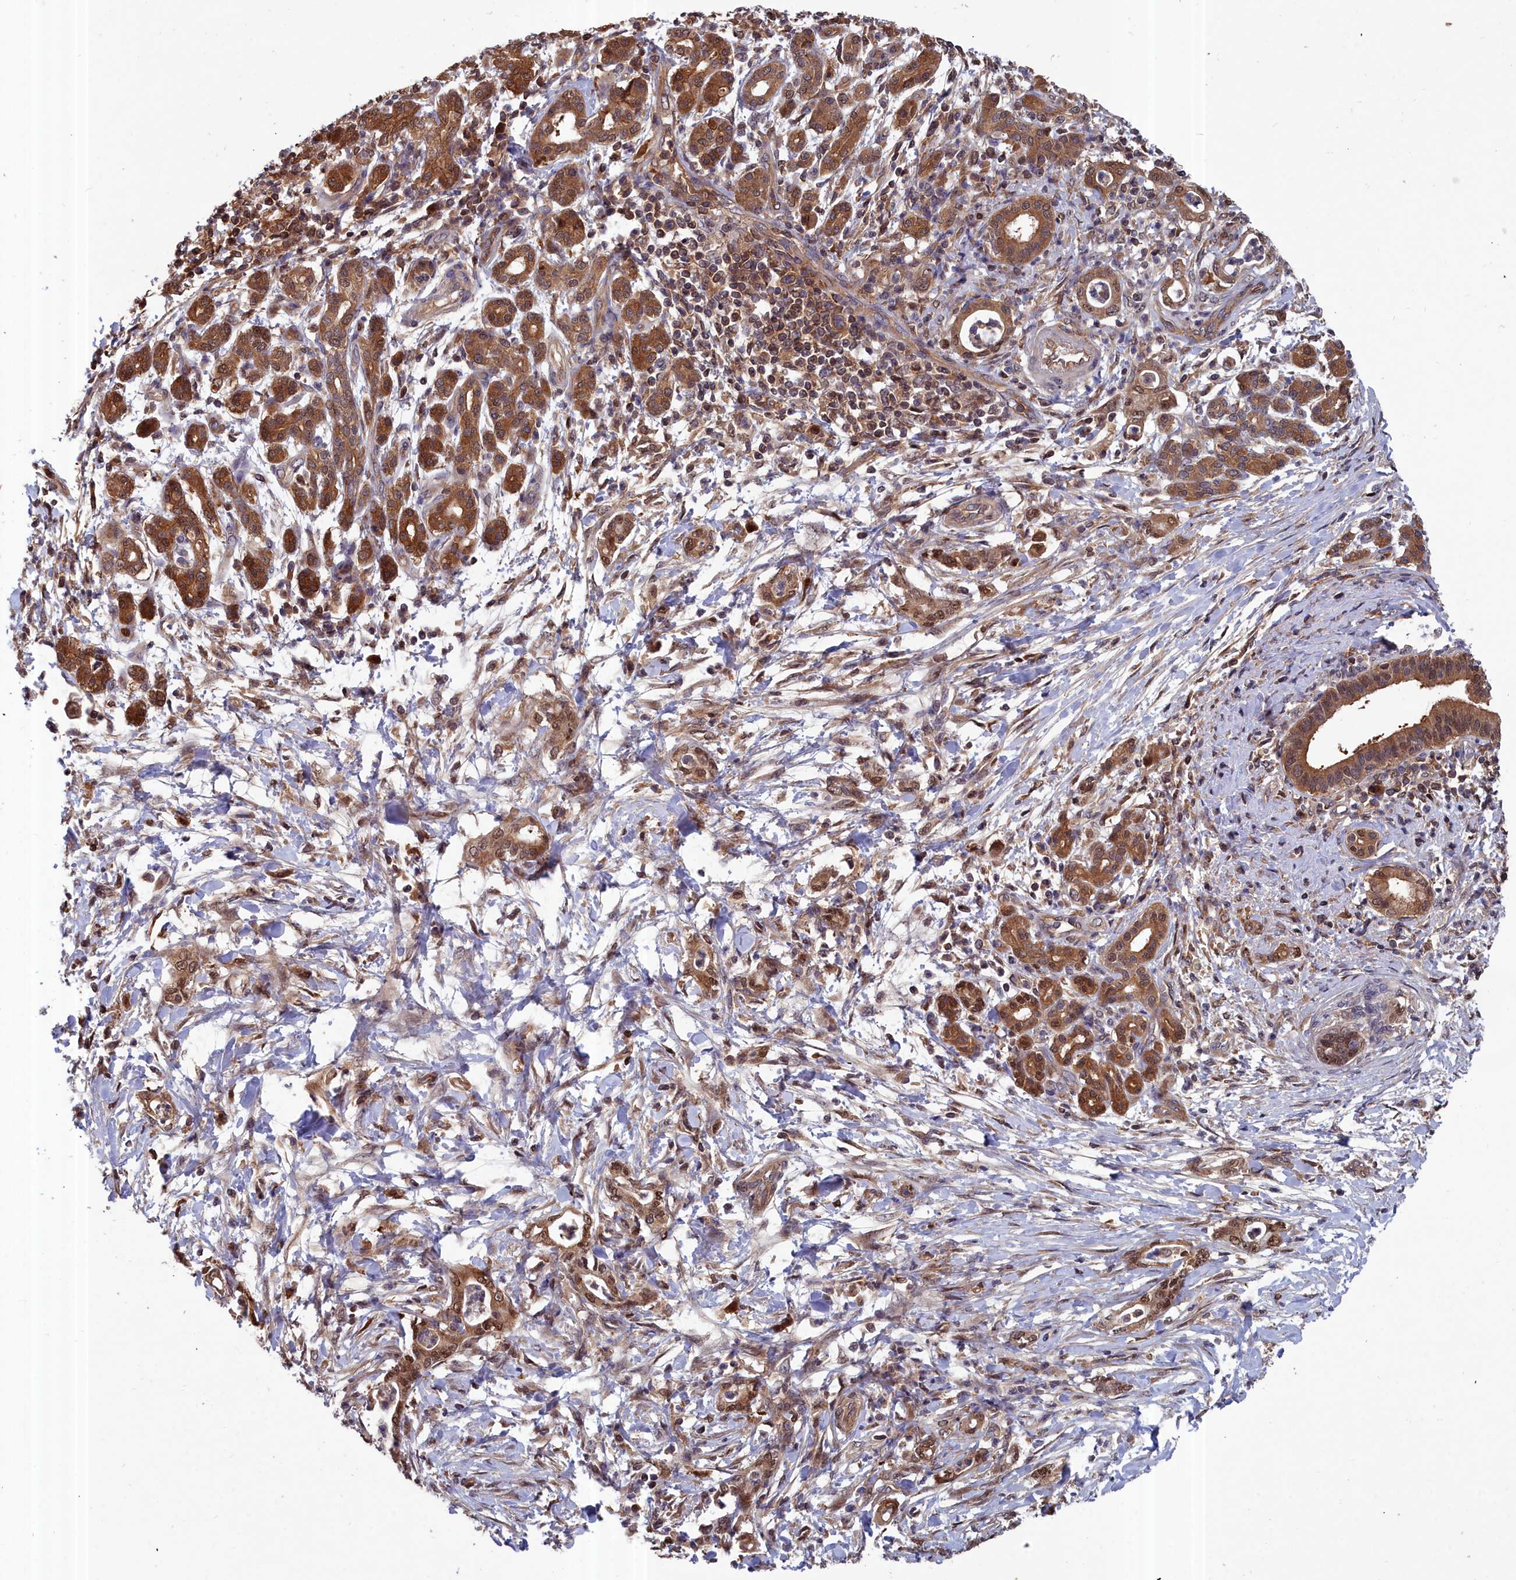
{"staining": {"intensity": "moderate", "quantity": ">75%", "location": "cytoplasmic/membranous,nuclear"}, "tissue": "pancreatic cancer", "cell_type": "Tumor cells", "image_type": "cancer", "snomed": [{"axis": "morphology", "description": "Normal tissue, NOS"}, {"axis": "morphology", "description": "Adenocarcinoma, NOS"}, {"axis": "topography", "description": "Pancreas"}], "caption": "Immunohistochemistry histopathology image of neoplastic tissue: adenocarcinoma (pancreatic) stained using immunohistochemistry exhibits medium levels of moderate protein expression localized specifically in the cytoplasmic/membranous and nuclear of tumor cells, appearing as a cytoplasmic/membranous and nuclear brown color.", "gene": "GFRA2", "patient": {"sex": "female", "age": 55}}